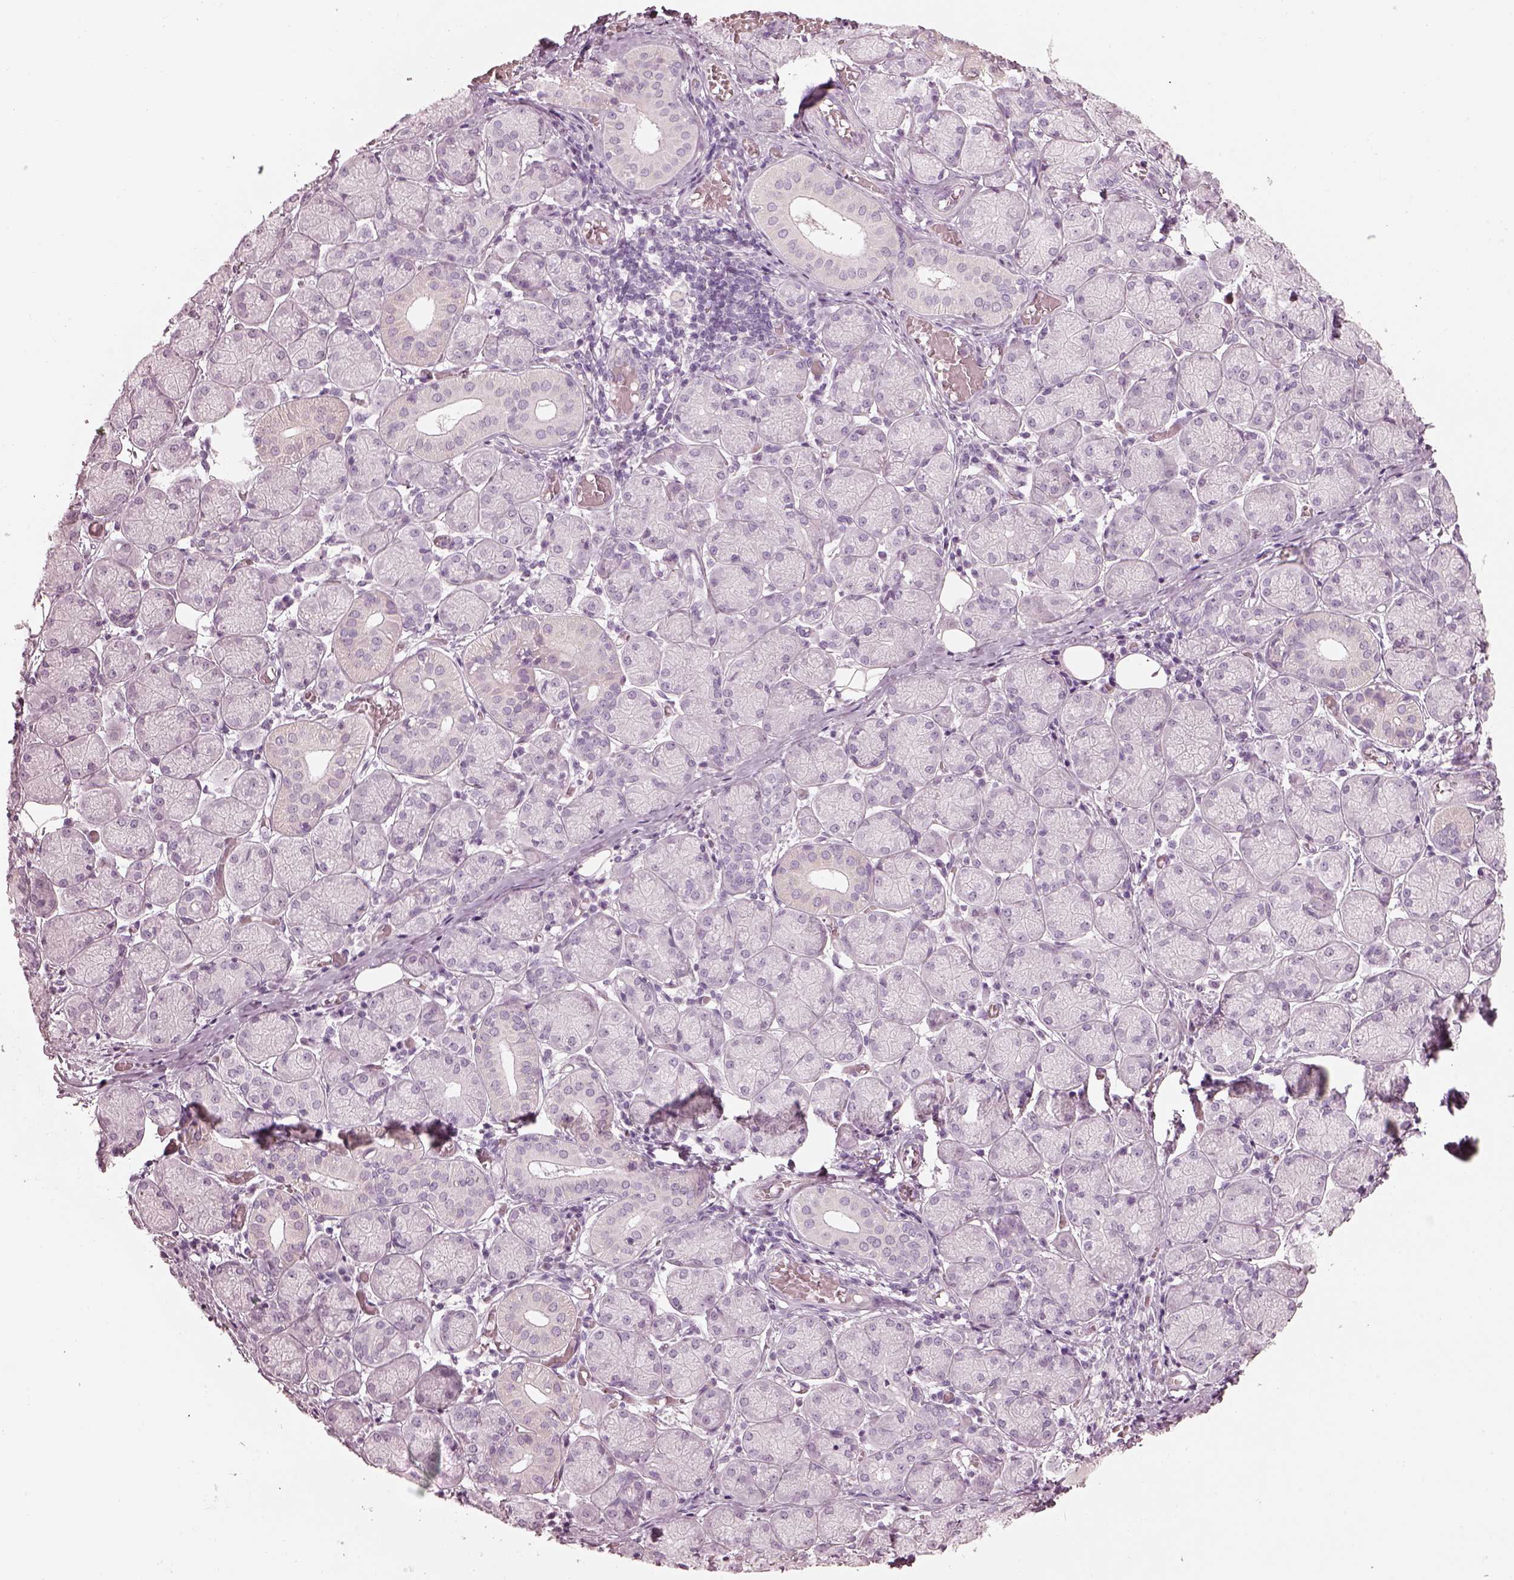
{"staining": {"intensity": "negative", "quantity": "none", "location": "none"}, "tissue": "salivary gland", "cell_type": "Glandular cells", "image_type": "normal", "snomed": [{"axis": "morphology", "description": "Normal tissue, NOS"}, {"axis": "topography", "description": "Salivary gland"}, {"axis": "topography", "description": "Peripheral nerve tissue"}], "caption": "IHC histopathology image of benign salivary gland: salivary gland stained with DAB reveals no significant protein staining in glandular cells. The staining was performed using DAB (3,3'-diaminobenzidine) to visualize the protein expression in brown, while the nuclei were stained in blue with hematoxylin (Magnification: 20x).", "gene": "RSPH9", "patient": {"sex": "female", "age": 24}}